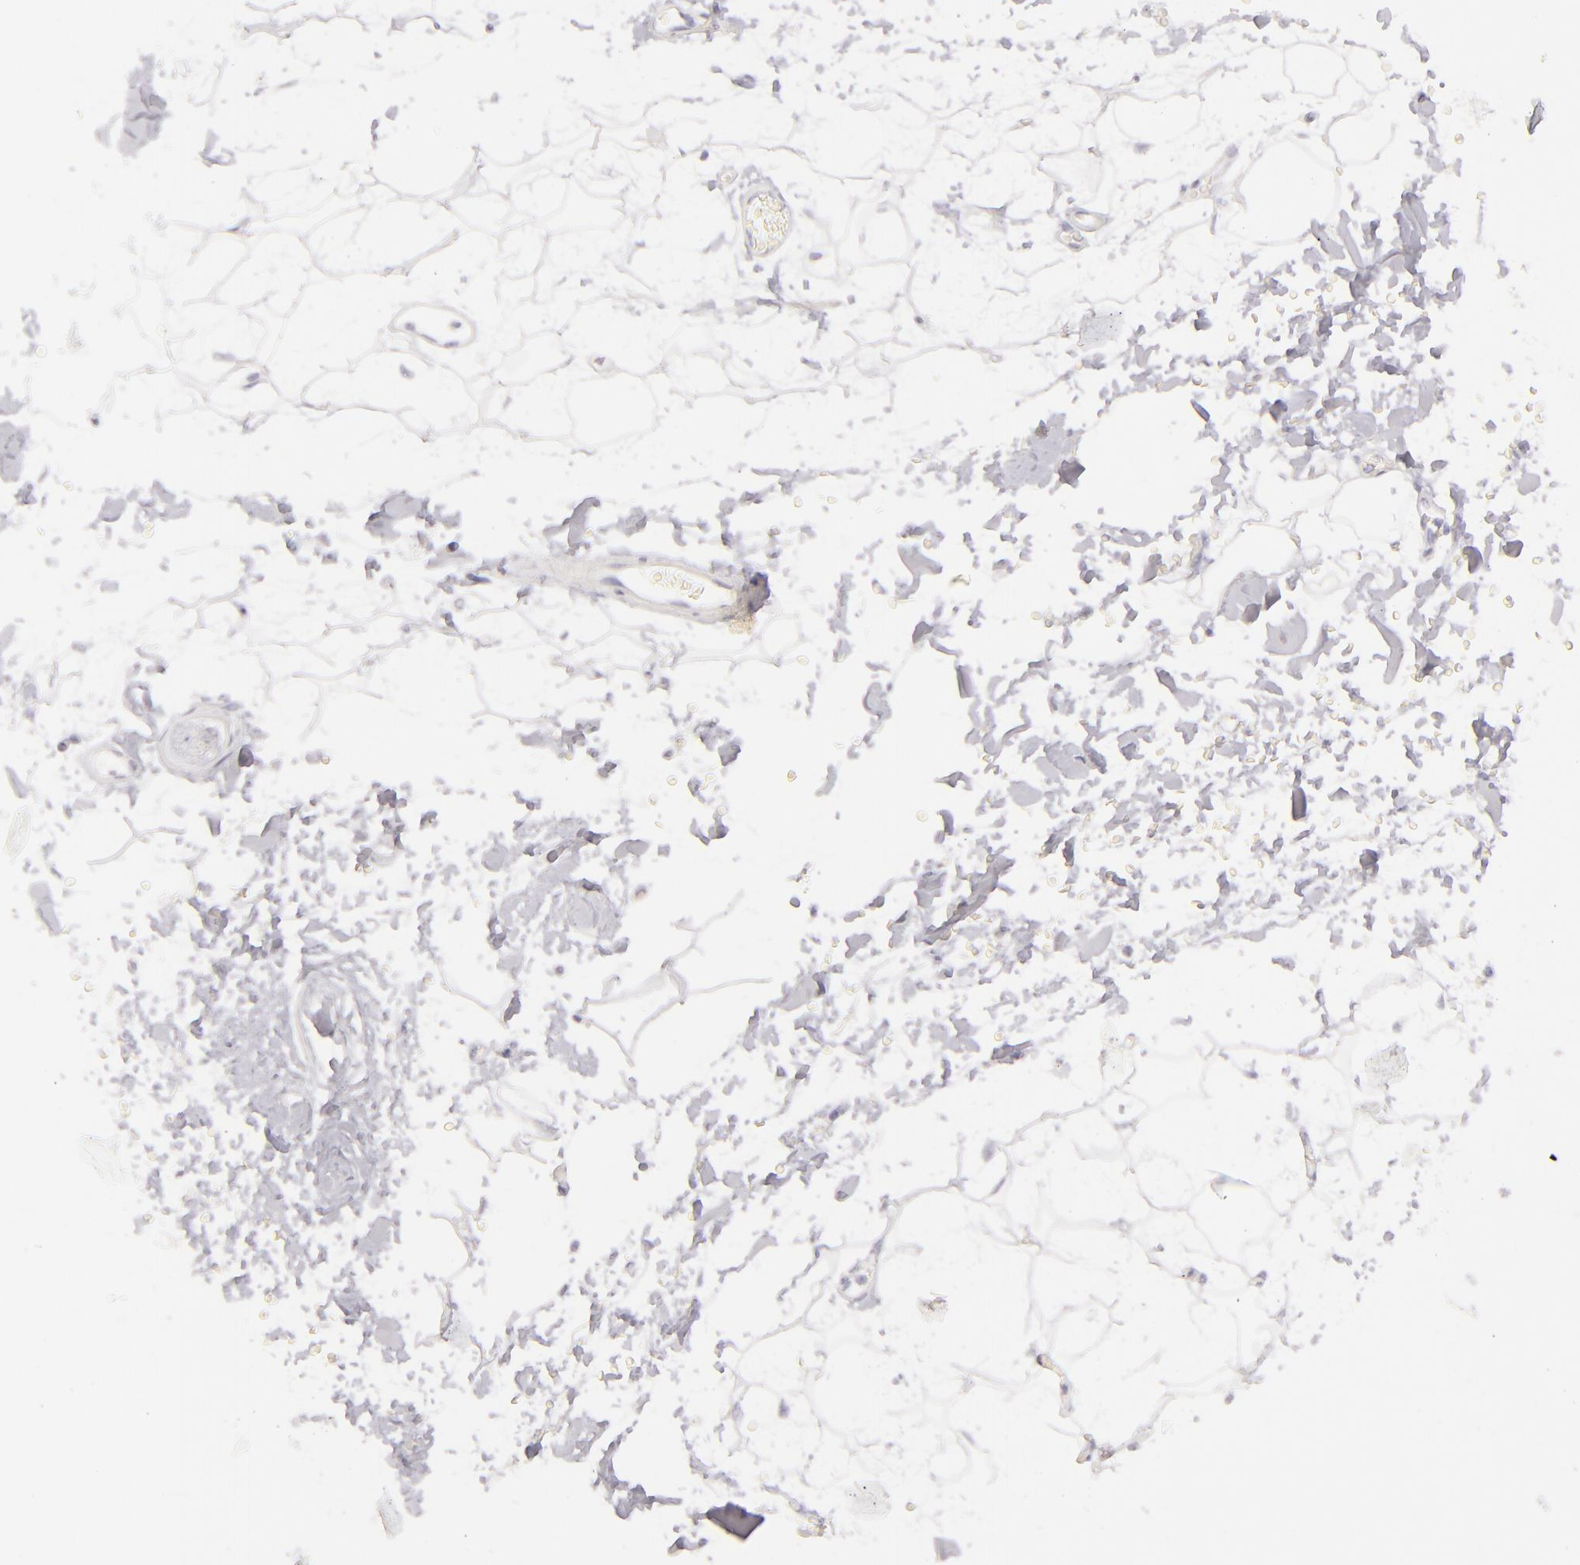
{"staining": {"intensity": "negative", "quantity": "none", "location": "none"}, "tissue": "adipose tissue", "cell_type": "Adipocytes", "image_type": "normal", "snomed": [{"axis": "morphology", "description": "Normal tissue, NOS"}, {"axis": "topography", "description": "Soft tissue"}], "caption": "Human adipose tissue stained for a protein using immunohistochemistry (IHC) demonstrates no positivity in adipocytes.", "gene": "CDX2", "patient": {"sex": "male", "age": 72}}